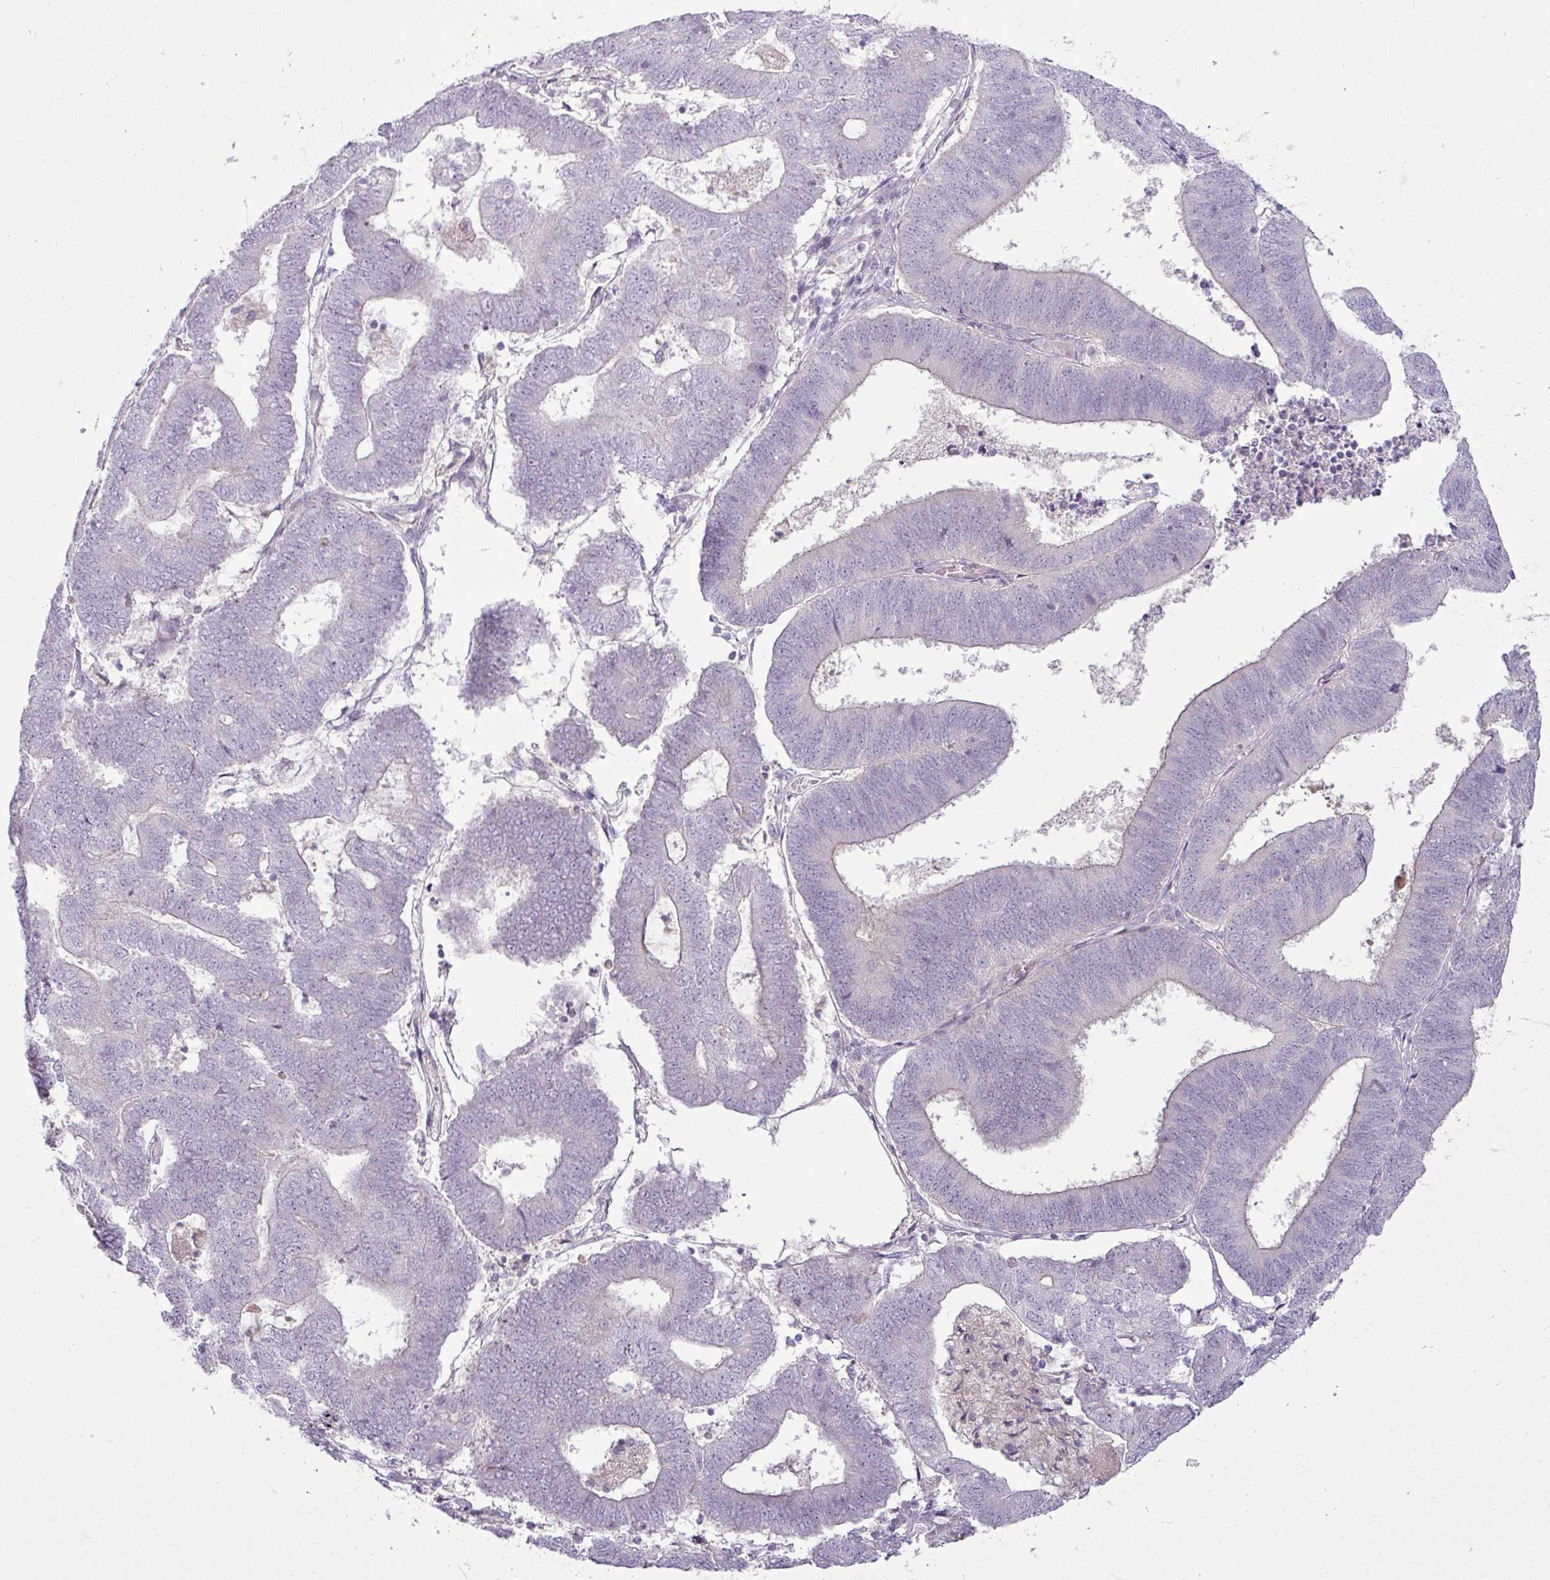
{"staining": {"intensity": "negative", "quantity": "none", "location": "none"}, "tissue": "endometrial cancer", "cell_type": "Tumor cells", "image_type": "cancer", "snomed": [{"axis": "morphology", "description": "Adenocarcinoma, NOS"}, {"axis": "topography", "description": "Endometrium"}], "caption": "High power microscopy micrograph of an immunohistochemistry image of adenocarcinoma (endometrial), revealing no significant positivity in tumor cells. (DAB (3,3'-diaminobenzidine) immunohistochemistry, high magnification).", "gene": "APOM", "patient": {"sex": "female", "age": 70}}